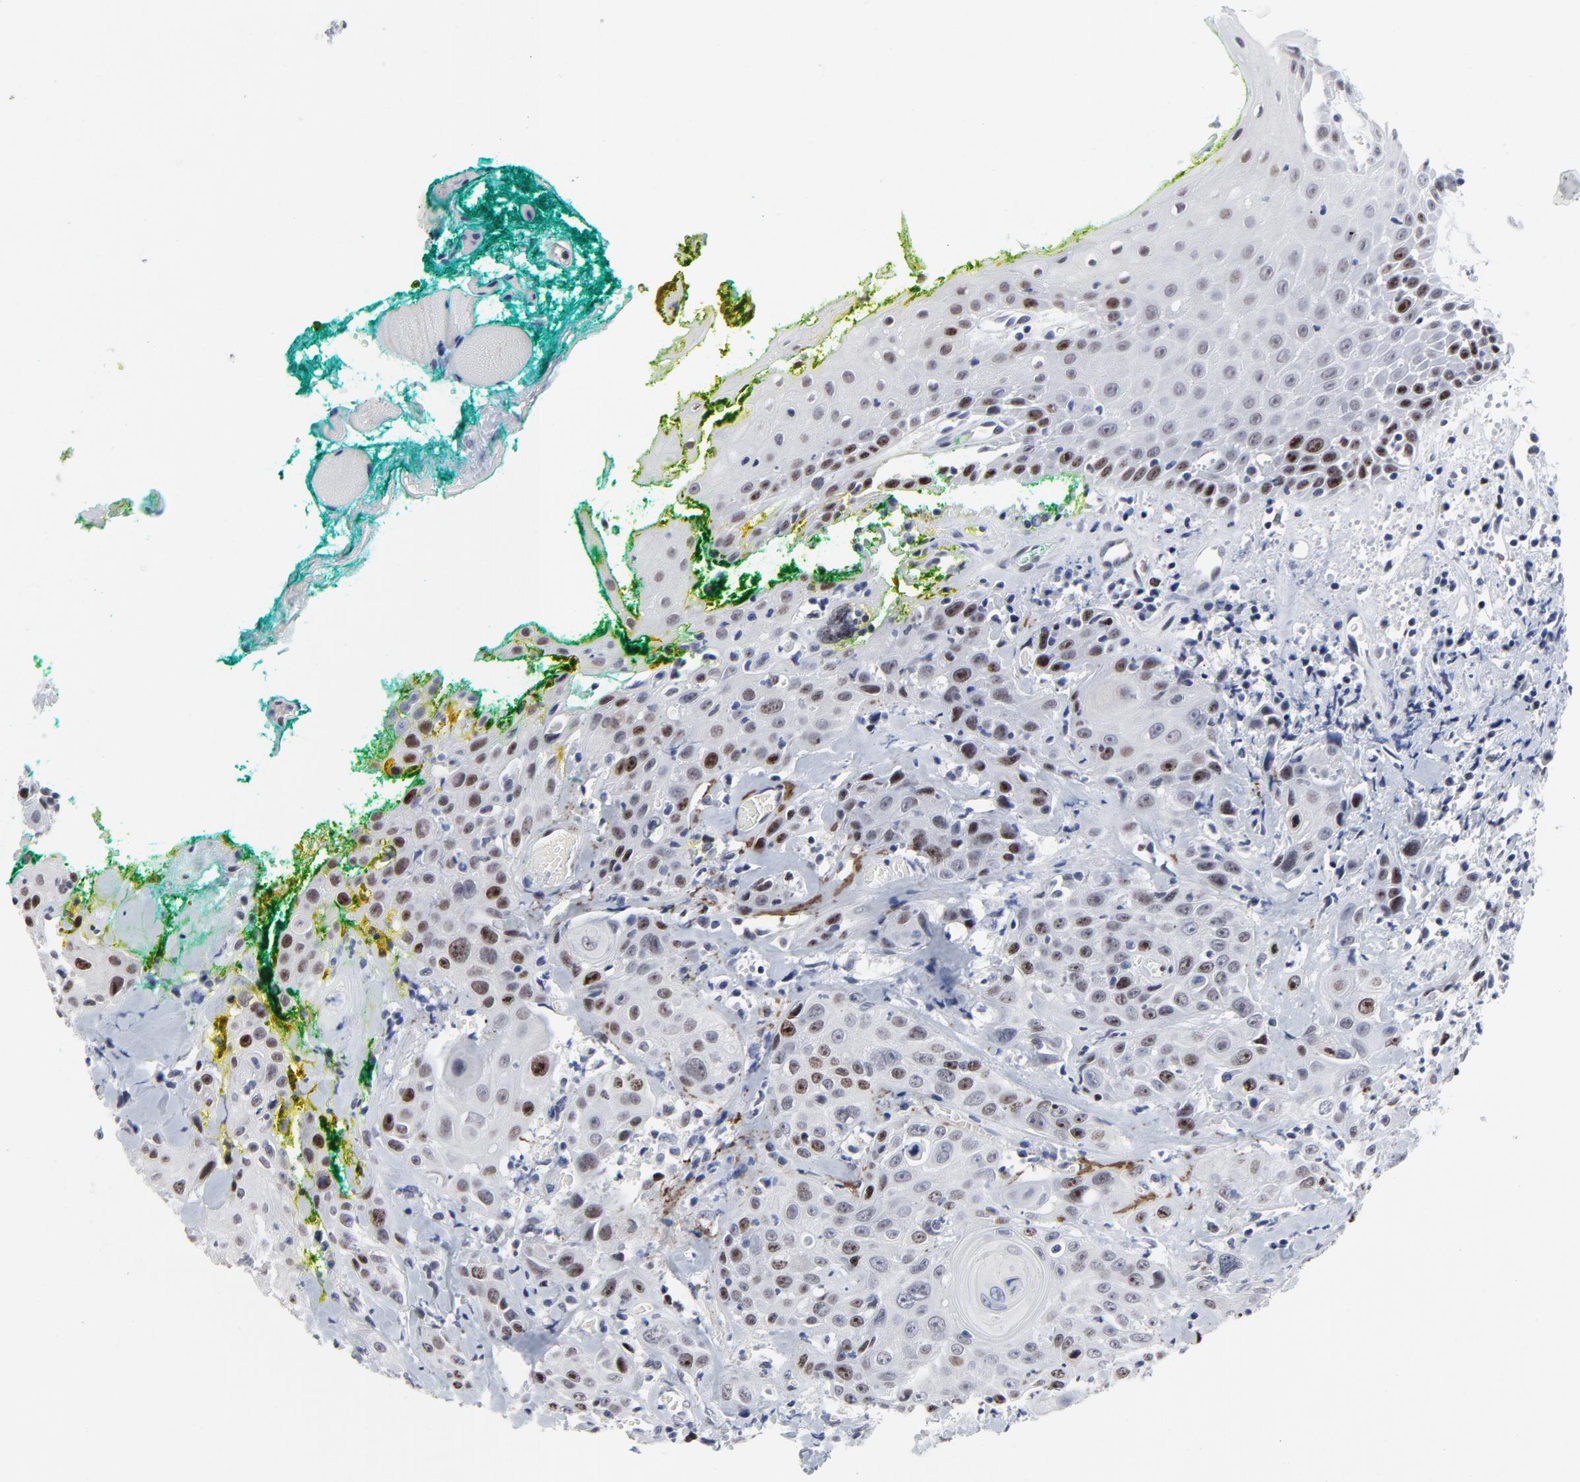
{"staining": {"intensity": "moderate", "quantity": "25%-75%", "location": "nuclear"}, "tissue": "head and neck cancer", "cell_type": "Tumor cells", "image_type": "cancer", "snomed": [{"axis": "morphology", "description": "Squamous cell carcinoma, NOS"}, {"axis": "topography", "description": "Oral tissue"}, {"axis": "topography", "description": "Head-Neck"}], "caption": "Human squamous cell carcinoma (head and neck) stained with a protein marker exhibits moderate staining in tumor cells.", "gene": "ZNF589", "patient": {"sex": "female", "age": 82}}